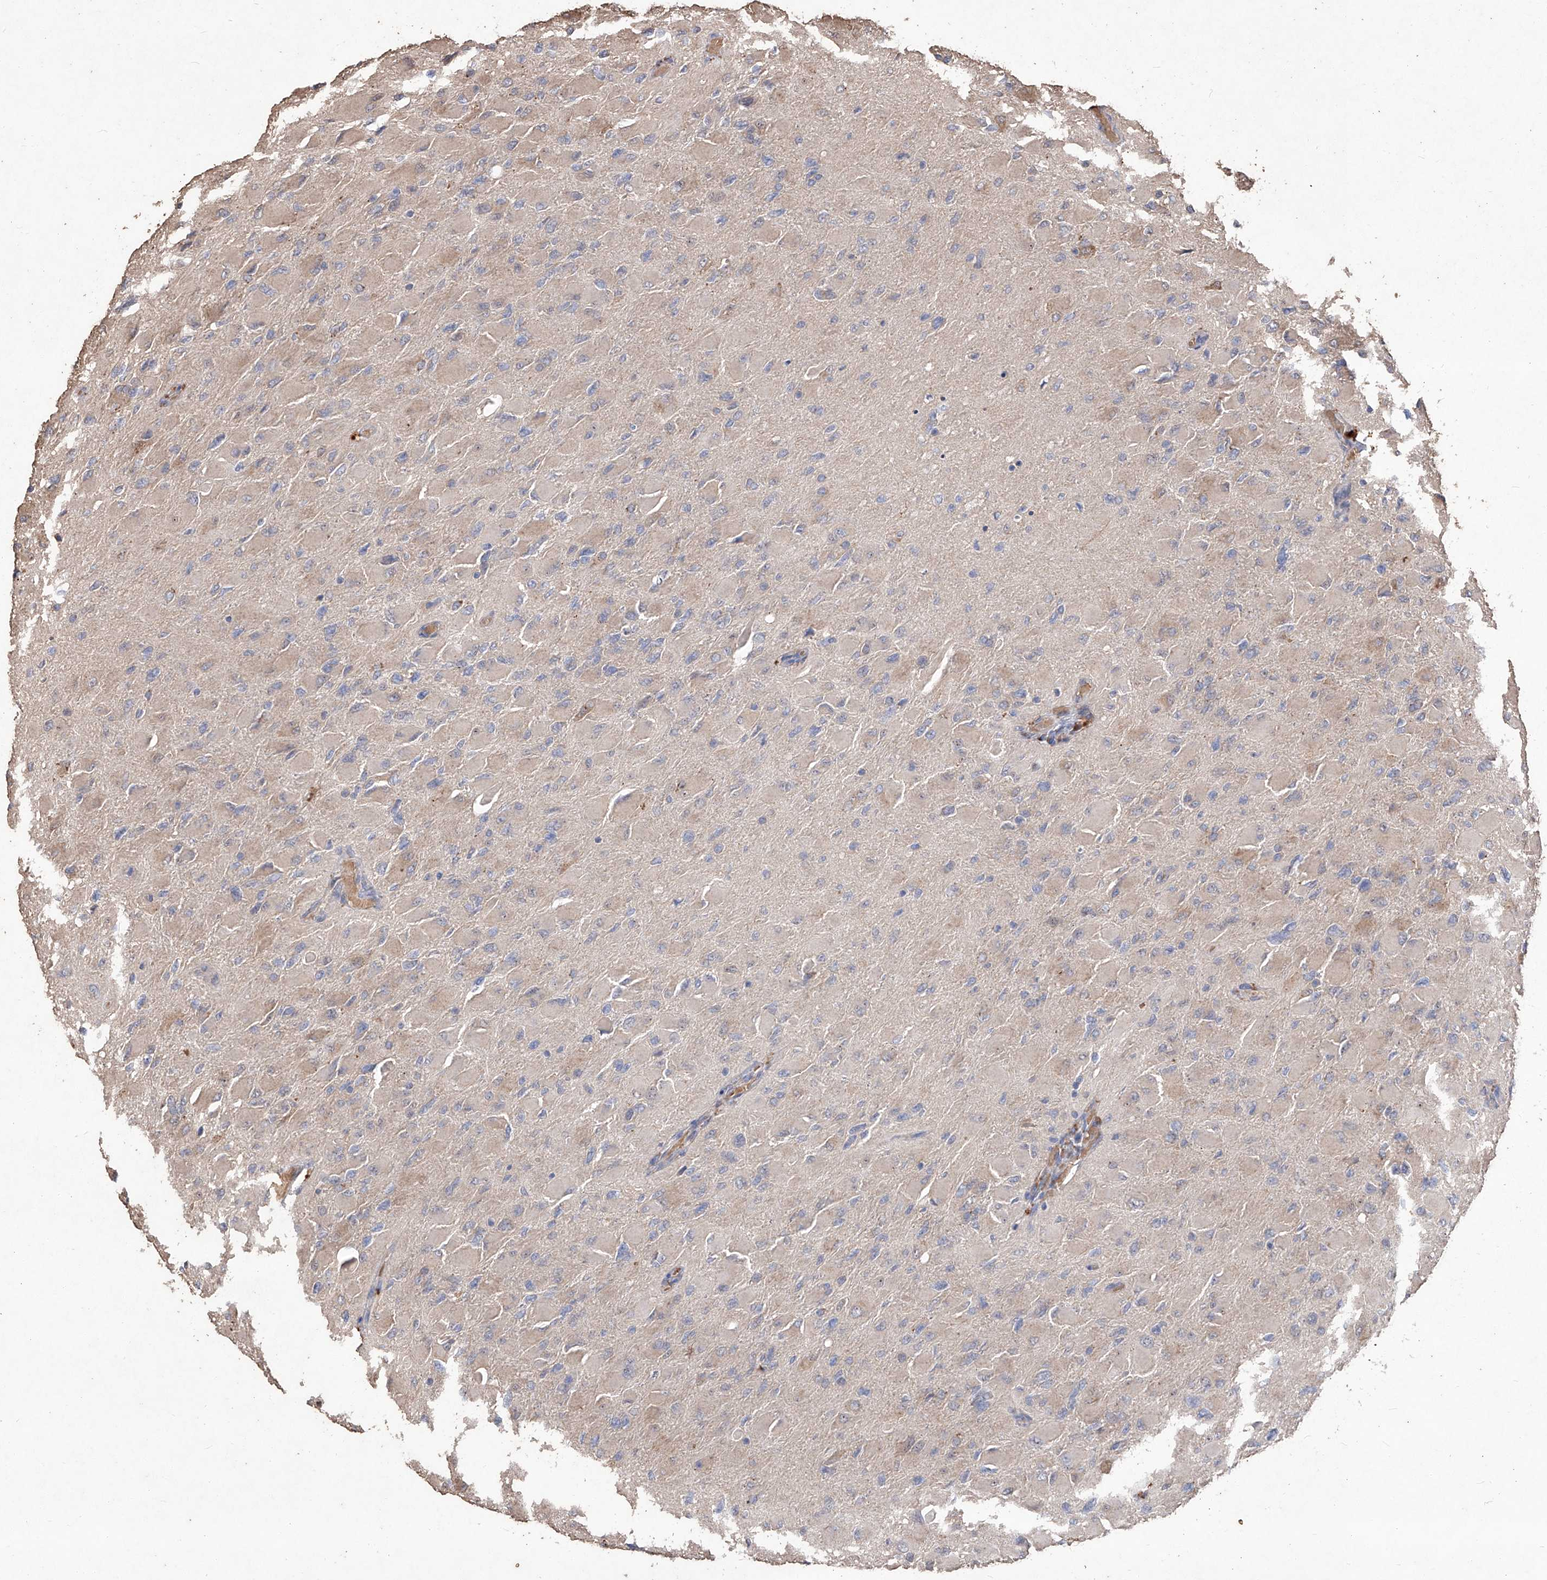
{"staining": {"intensity": "negative", "quantity": "none", "location": "none"}, "tissue": "glioma", "cell_type": "Tumor cells", "image_type": "cancer", "snomed": [{"axis": "morphology", "description": "Glioma, malignant, High grade"}, {"axis": "topography", "description": "Cerebral cortex"}], "caption": "Immunohistochemistry histopathology image of human high-grade glioma (malignant) stained for a protein (brown), which exhibits no positivity in tumor cells.", "gene": "EML1", "patient": {"sex": "female", "age": 36}}